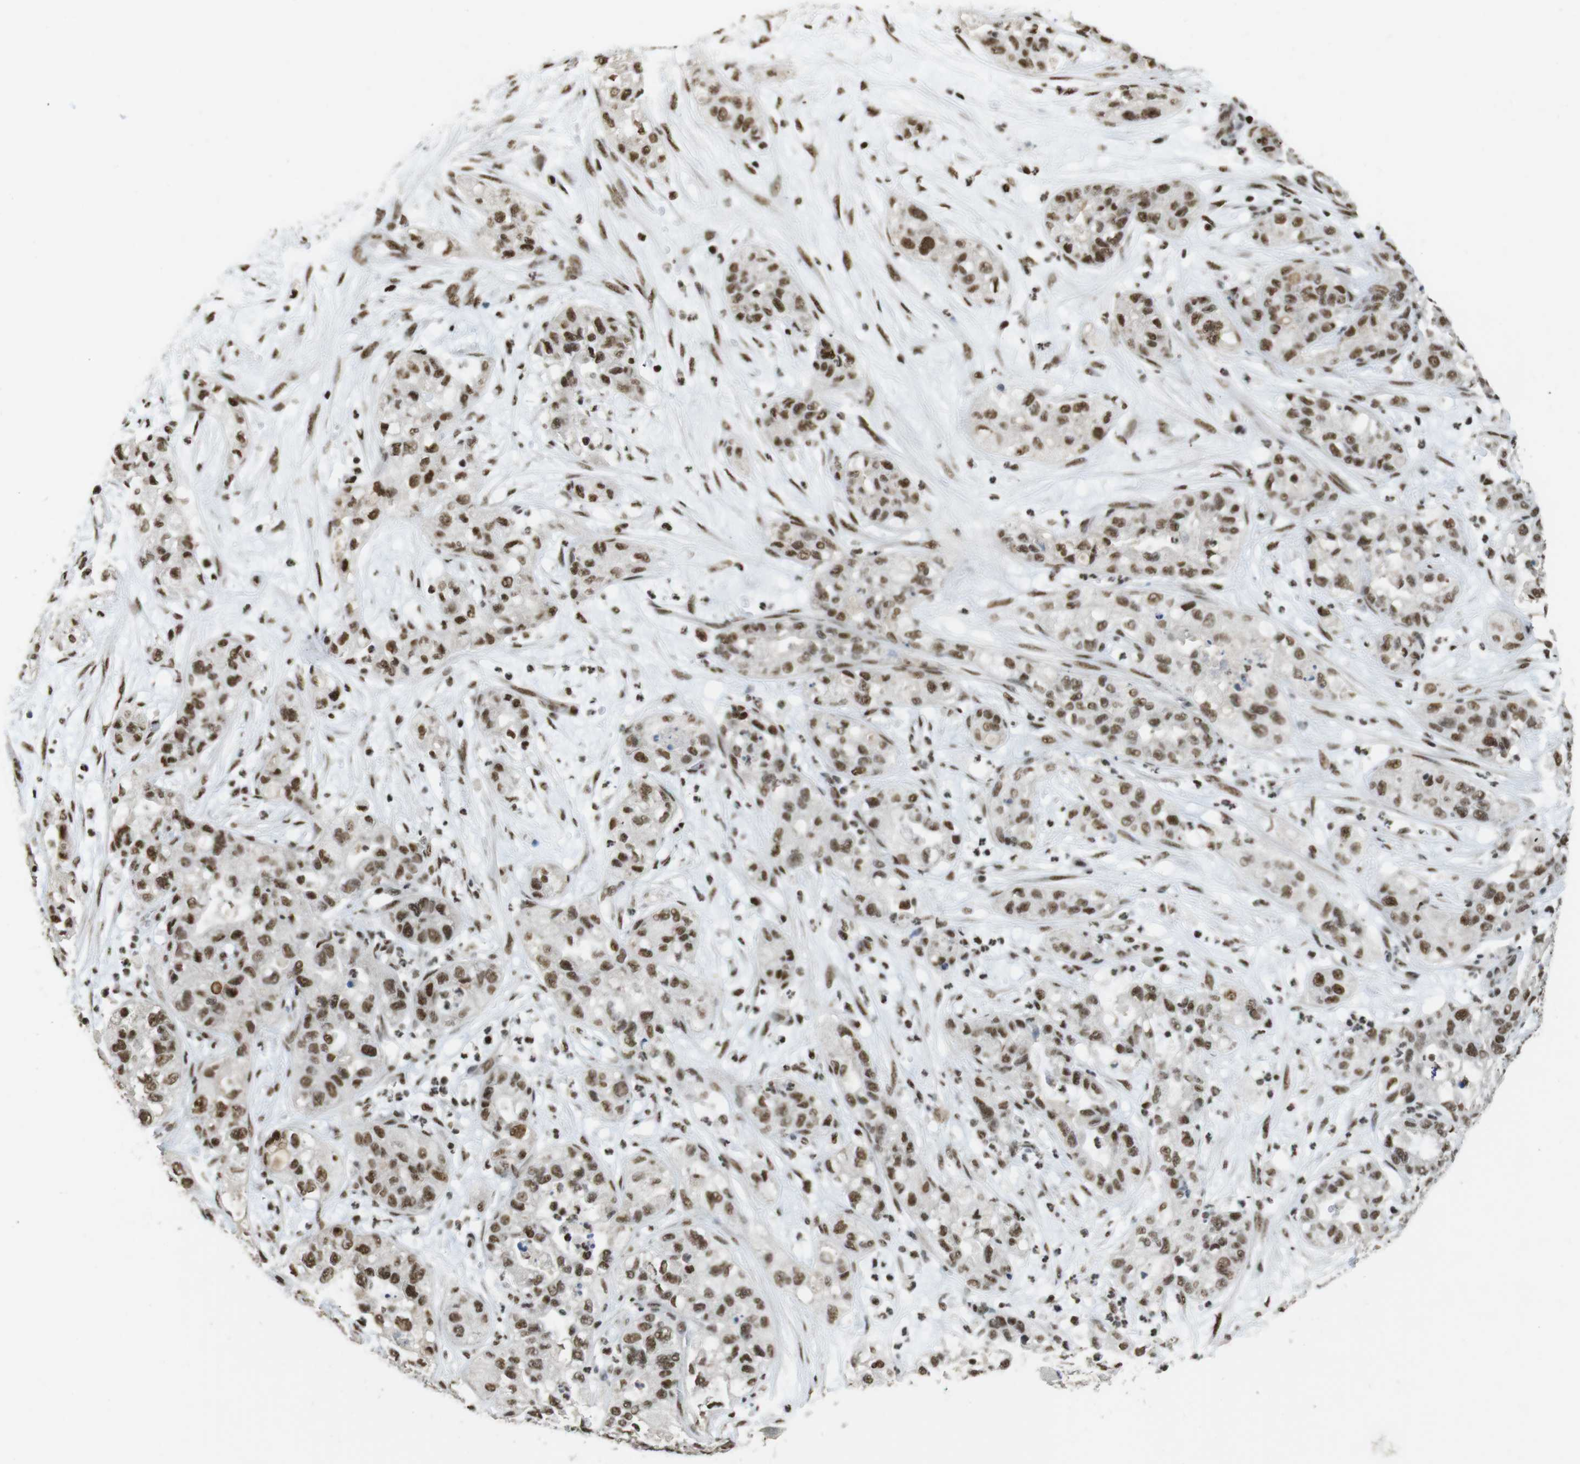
{"staining": {"intensity": "moderate", "quantity": ">75%", "location": "nuclear"}, "tissue": "pancreatic cancer", "cell_type": "Tumor cells", "image_type": "cancer", "snomed": [{"axis": "morphology", "description": "Adenocarcinoma, NOS"}, {"axis": "topography", "description": "Pancreas"}], "caption": "A brown stain highlights moderate nuclear expression of a protein in human pancreatic cancer (adenocarcinoma) tumor cells.", "gene": "CSNK2B", "patient": {"sex": "female", "age": 78}}